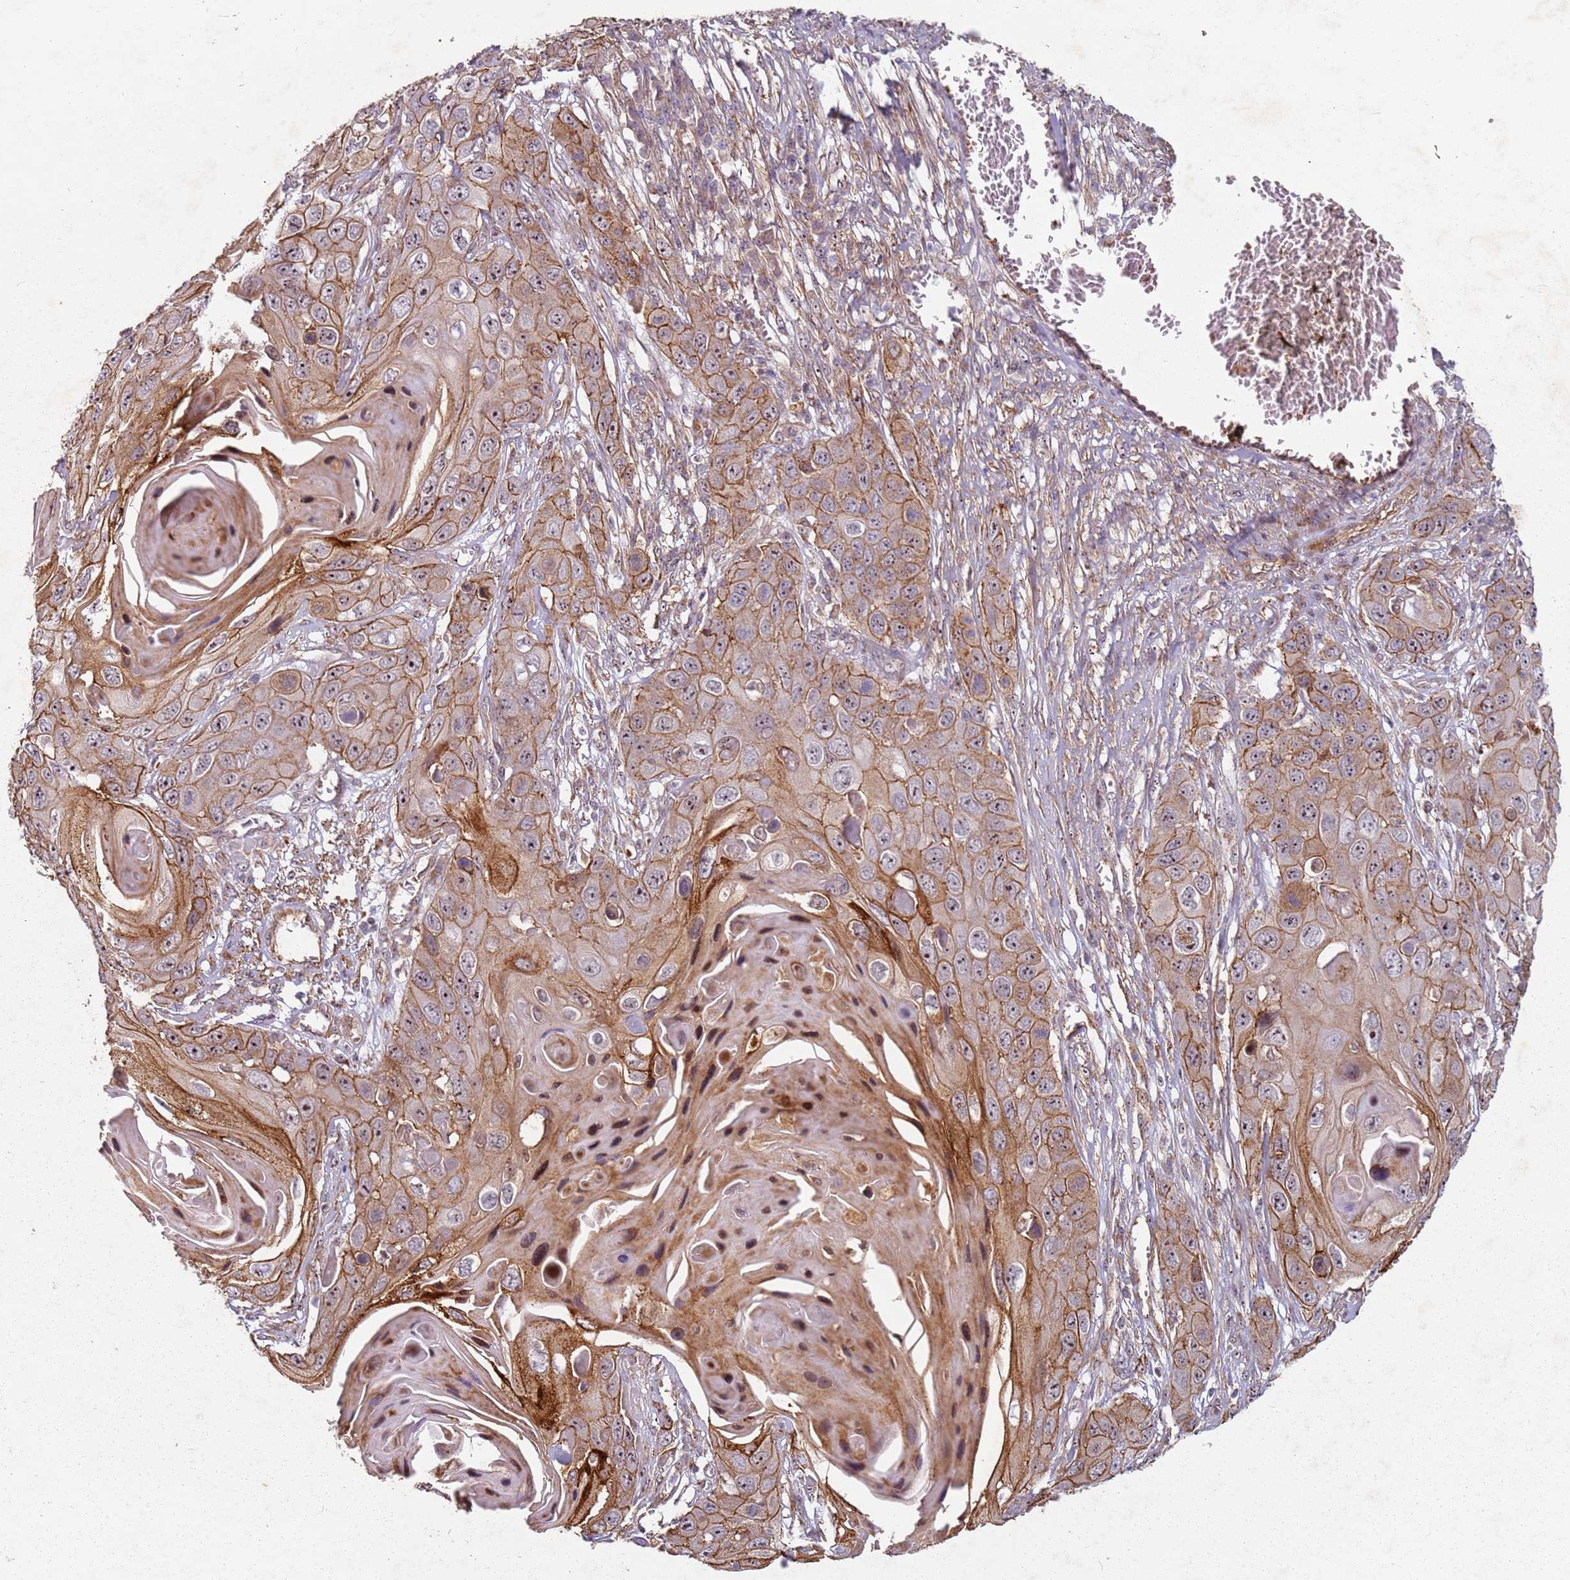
{"staining": {"intensity": "moderate", "quantity": ">75%", "location": "cytoplasmic/membranous"}, "tissue": "skin cancer", "cell_type": "Tumor cells", "image_type": "cancer", "snomed": [{"axis": "morphology", "description": "Squamous cell carcinoma, NOS"}, {"axis": "topography", "description": "Skin"}], "caption": "Skin squamous cell carcinoma tissue exhibits moderate cytoplasmic/membranous positivity in about >75% of tumor cells", "gene": "C2CD4B", "patient": {"sex": "male", "age": 55}}